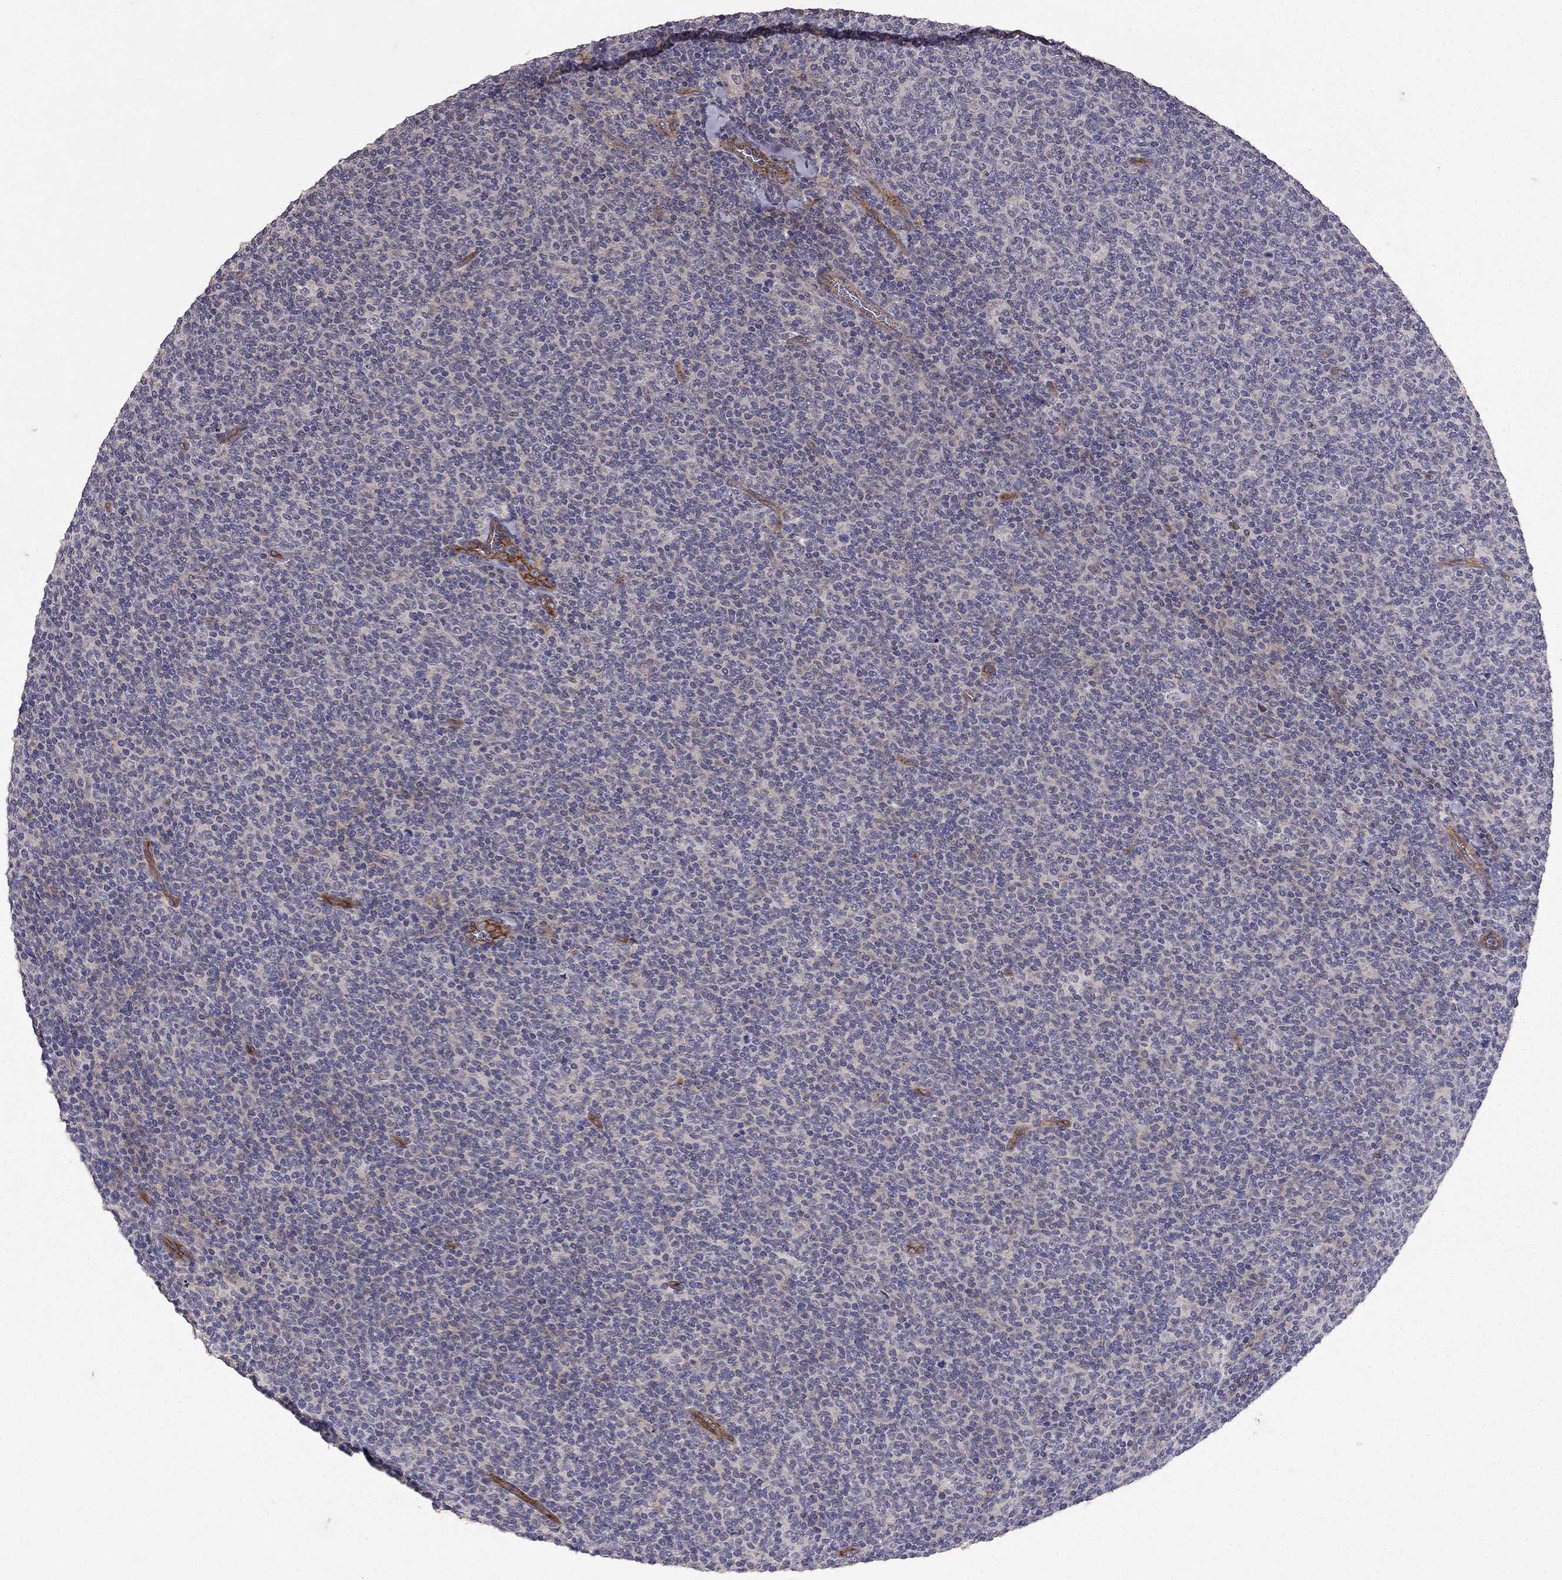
{"staining": {"intensity": "negative", "quantity": "none", "location": "none"}, "tissue": "lymphoma", "cell_type": "Tumor cells", "image_type": "cancer", "snomed": [{"axis": "morphology", "description": "Malignant lymphoma, non-Hodgkin's type, Low grade"}, {"axis": "topography", "description": "Lymph node"}], "caption": "The photomicrograph exhibits no significant positivity in tumor cells of lymphoma.", "gene": "RASIP1", "patient": {"sex": "male", "age": 52}}